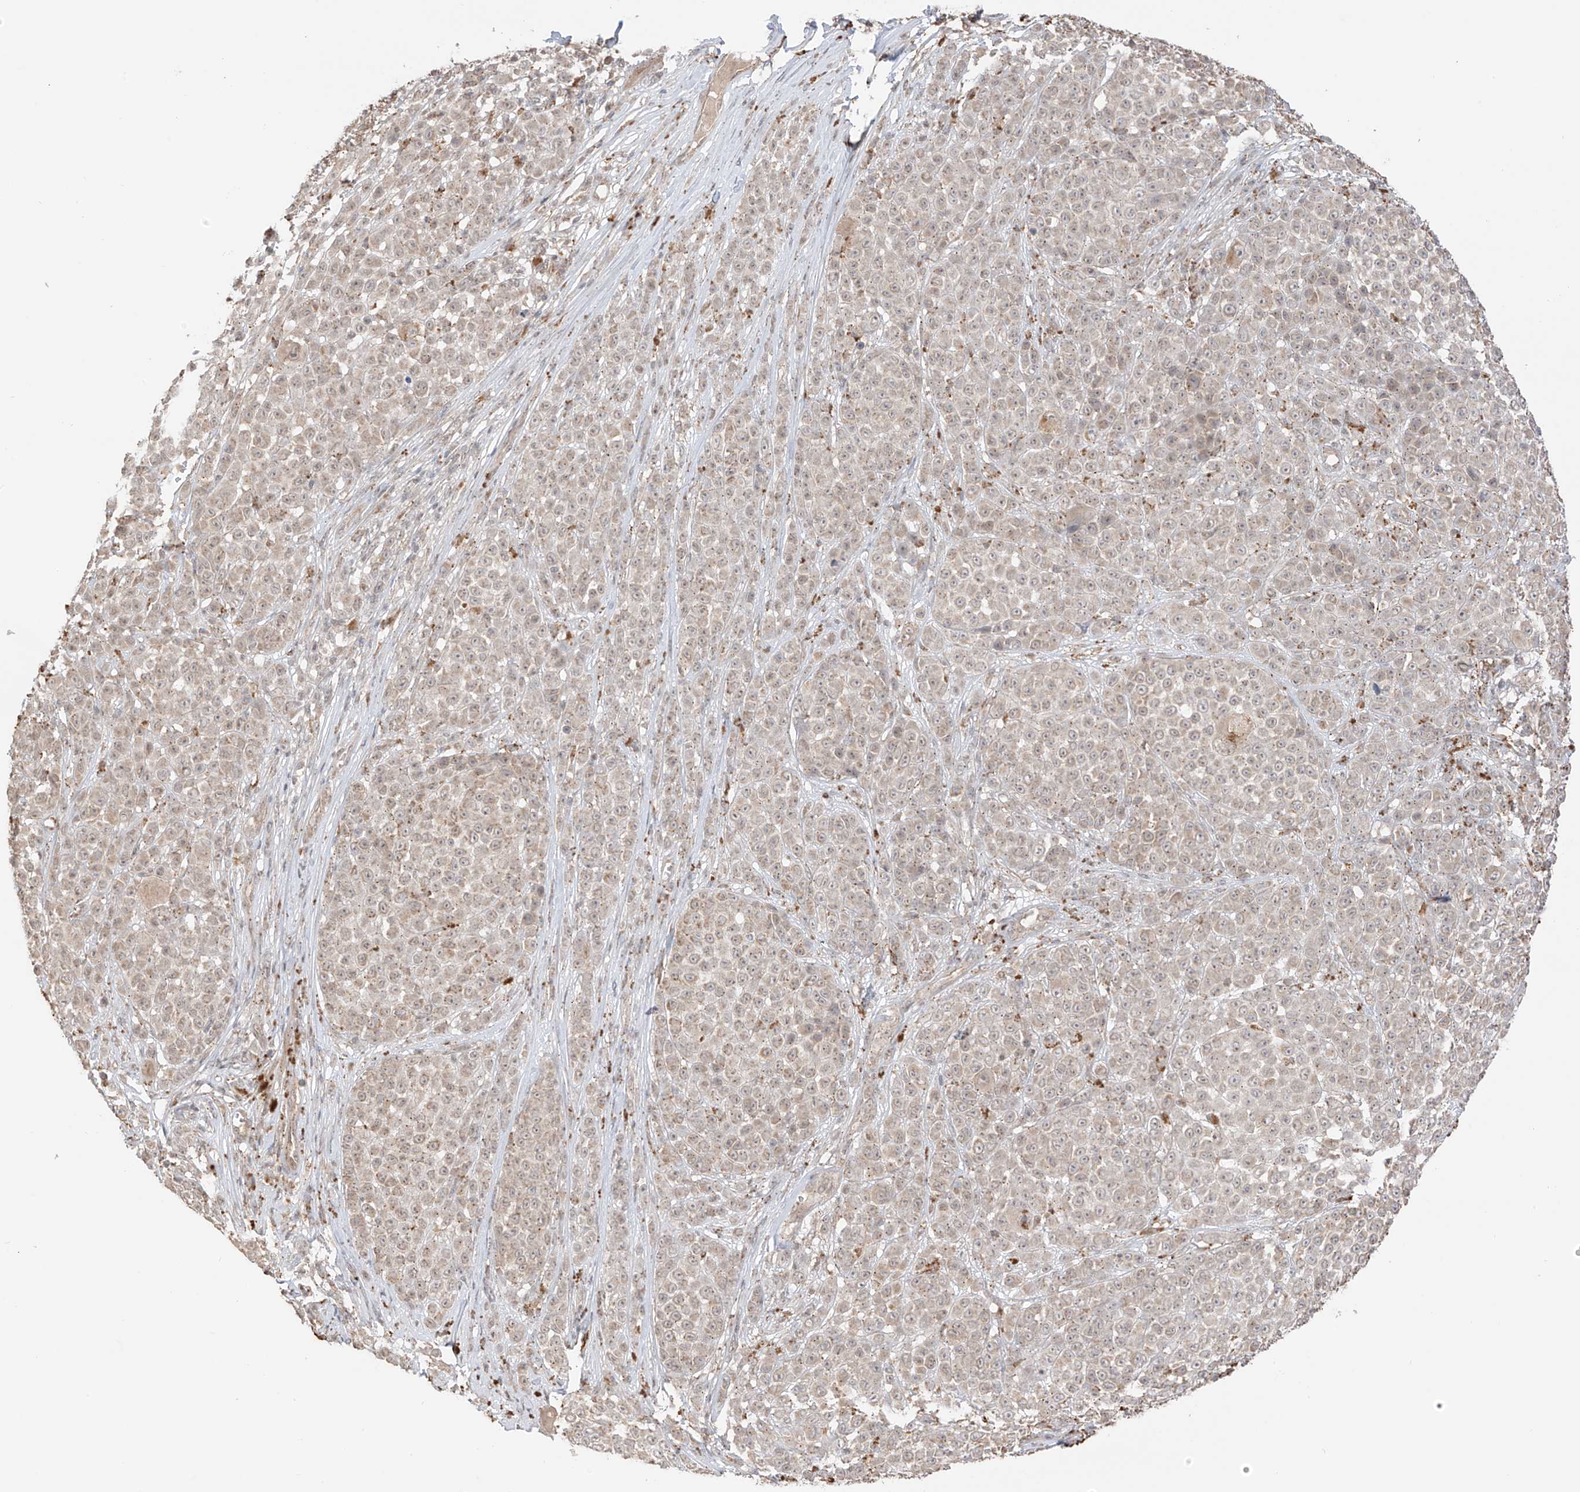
{"staining": {"intensity": "weak", "quantity": "<25%", "location": "cytoplasmic/membranous"}, "tissue": "melanoma", "cell_type": "Tumor cells", "image_type": "cancer", "snomed": [{"axis": "morphology", "description": "Malignant melanoma, NOS"}, {"axis": "topography", "description": "Skin"}], "caption": "Immunohistochemistry image of neoplastic tissue: human melanoma stained with DAB (3,3'-diaminobenzidine) reveals no significant protein positivity in tumor cells. (Immunohistochemistry (ihc), brightfield microscopy, high magnification).", "gene": "N4BP3", "patient": {"sex": "female", "age": 94}}